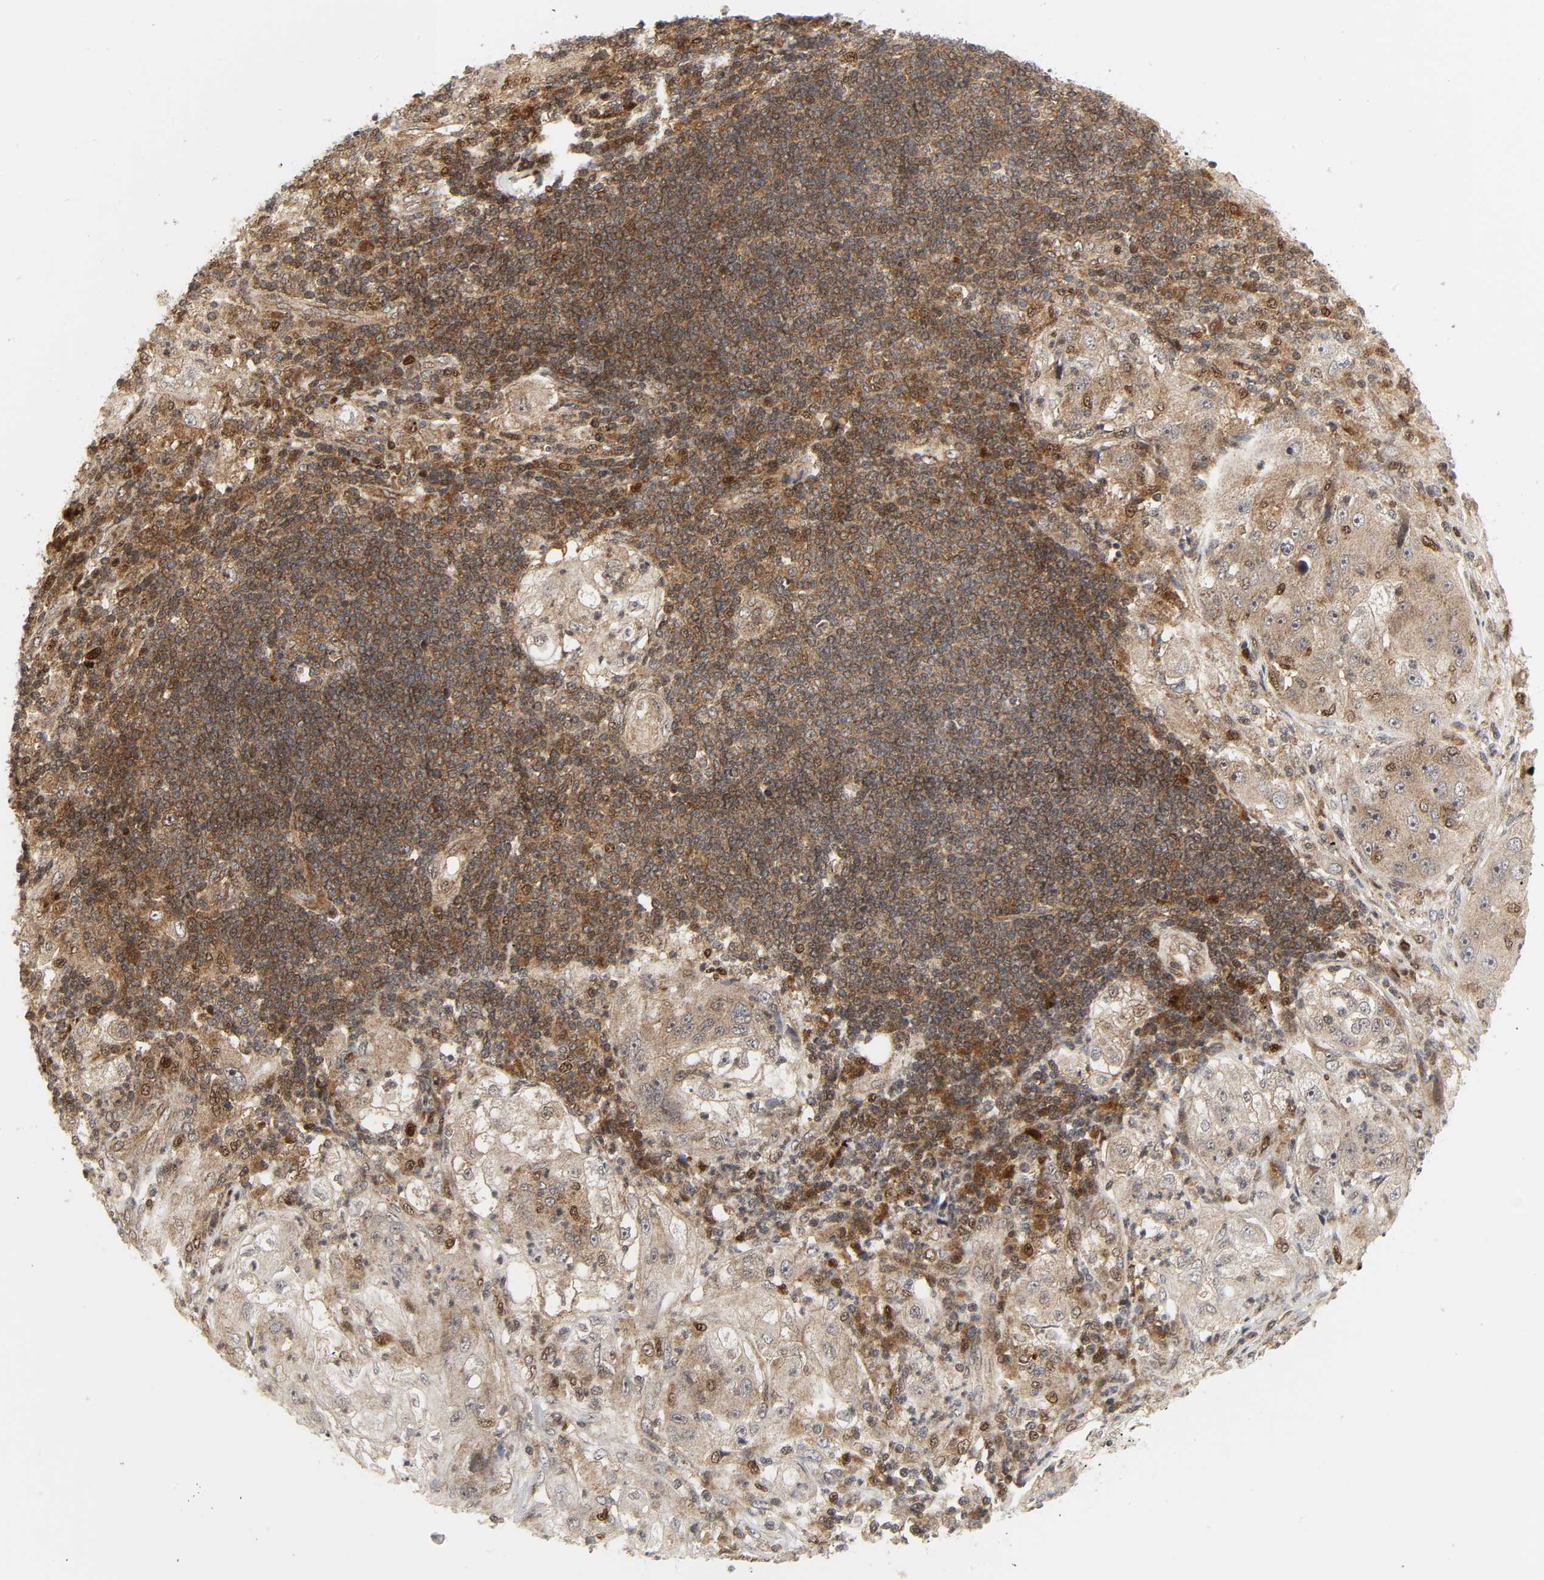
{"staining": {"intensity": "moderate", "quantity": ">75%", "location": "cytoplasmic/membranous"}, "tissue": "lung cancer", "cell_type": "Tumor cells", "image_type": "cancer", "snomed": [{"axis": "morphology", "description": "Inflammation, NOS"}, {"axis": "morphology", "description": "Squamous cell carcinoma, NOS"}, {"axis": "topography", "description": "Lymph node"}, {"axis": "topography", "description": "Soft tissue"}, {"axis": "topography", "description": "Lung"}], "caption": "IHC of squamous cell carcinoma (lung) shows medium levels of moderate cytoplasmic/membranous expression in approximately >75% of tumor cells. (brown staining indicates protein expression, while blue staining denotes nuclei).", "gene": "CHUK", "patient": {"sex": "male", "age": 66}}